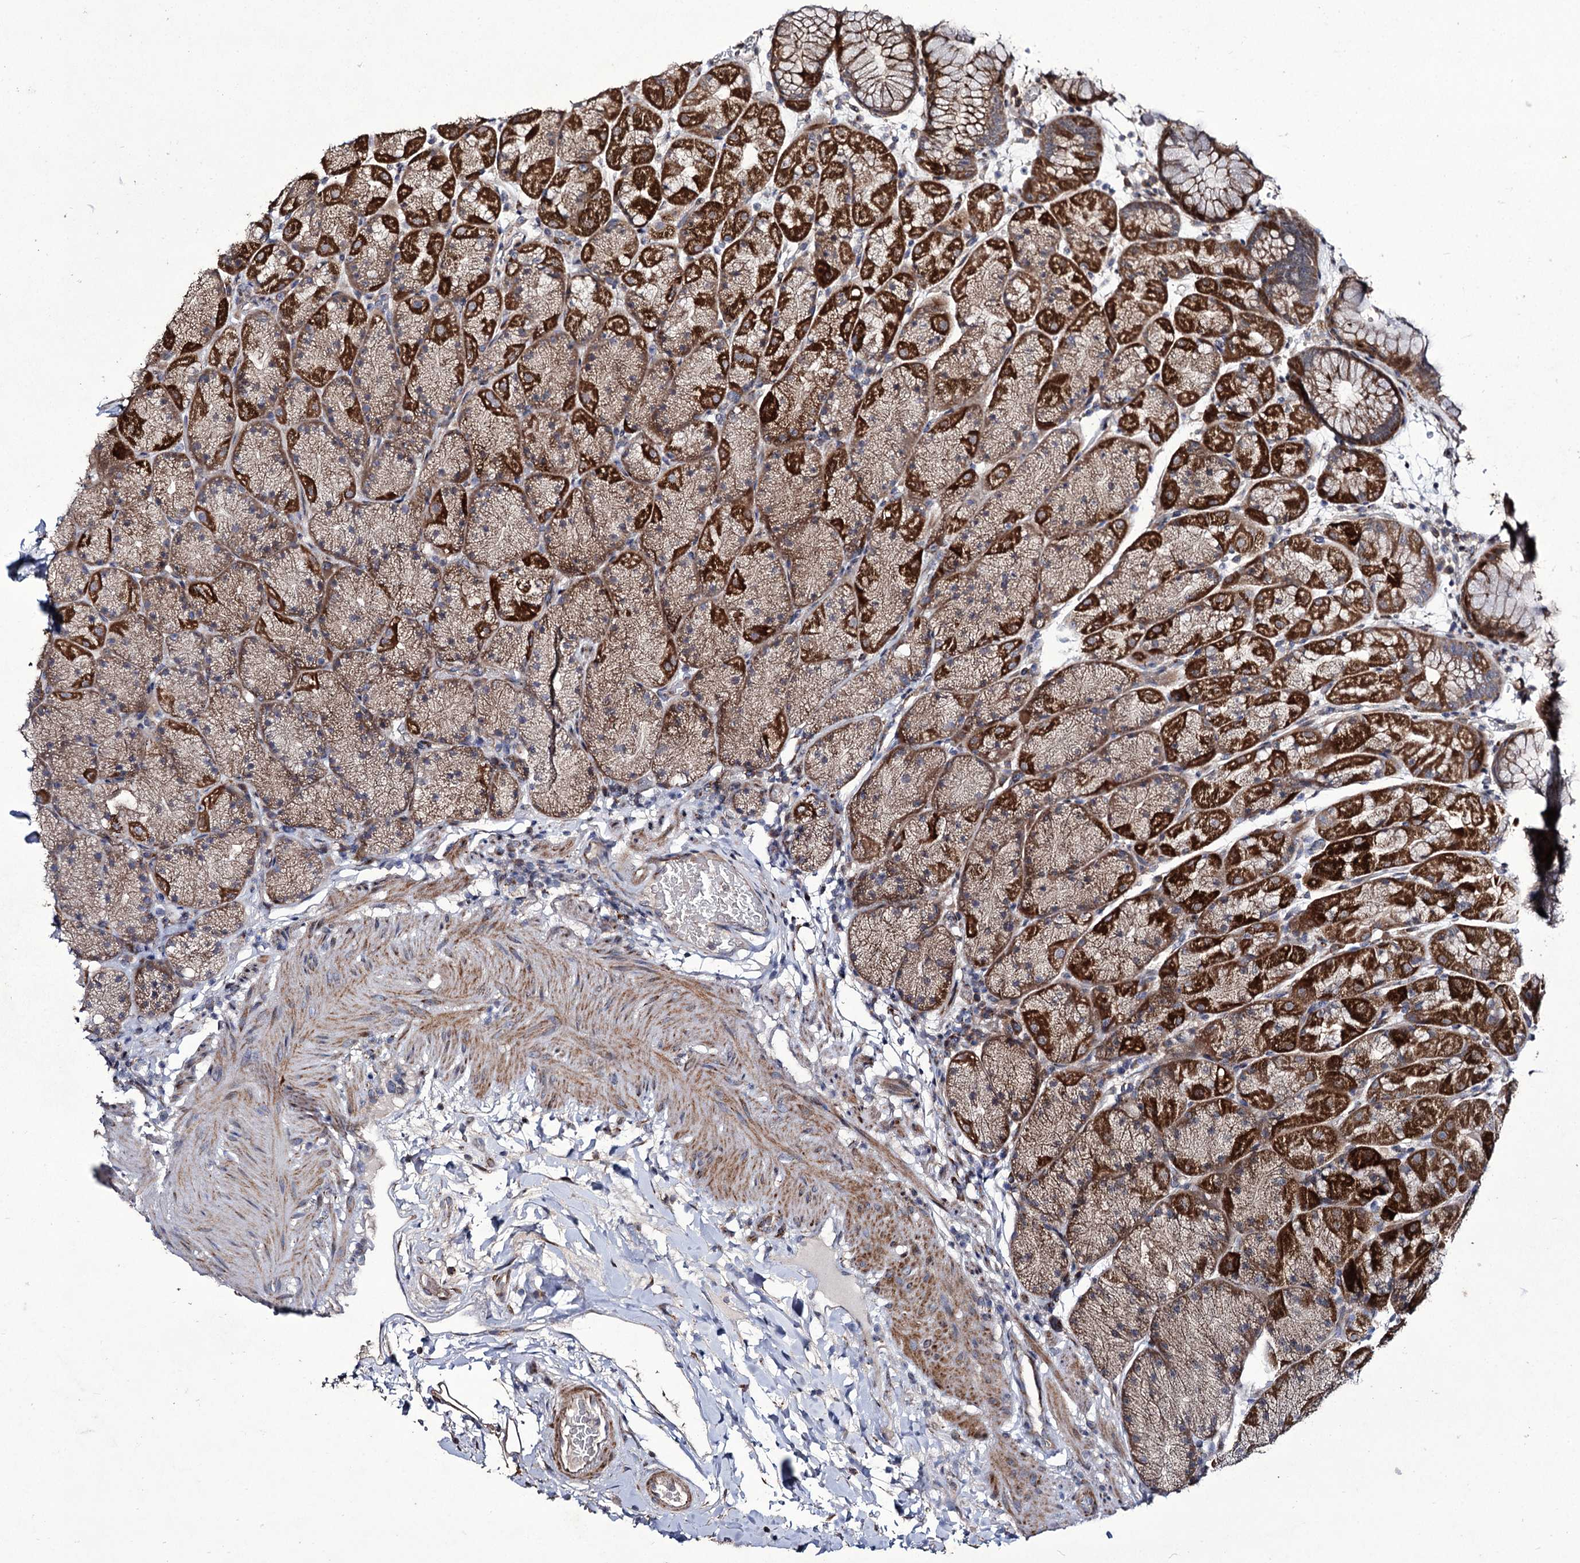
{"staining": {"intensity": "strong", "quantity": "25%-75%", "location": "cytoplasmic/membranous"}, "tissue": "stomach", "cell_type": "Glandular cells", "image_type": "normal", "snomed": [{"axis": "morphology", "description": "Normal tissue, NOS"}, {"axis": "topography", "description": "Stomach, upper"}, {"axis": "topography", "description": "Stomach, lower"}], "caption": "Human stomach stained with a brown dye demonstrates strong cytoplasmic/membranous positive expression in approximately 25%-75% of glandular cells.", "gene": "TUBGCP5", "patient": {"sex": "male", "age": 67}}